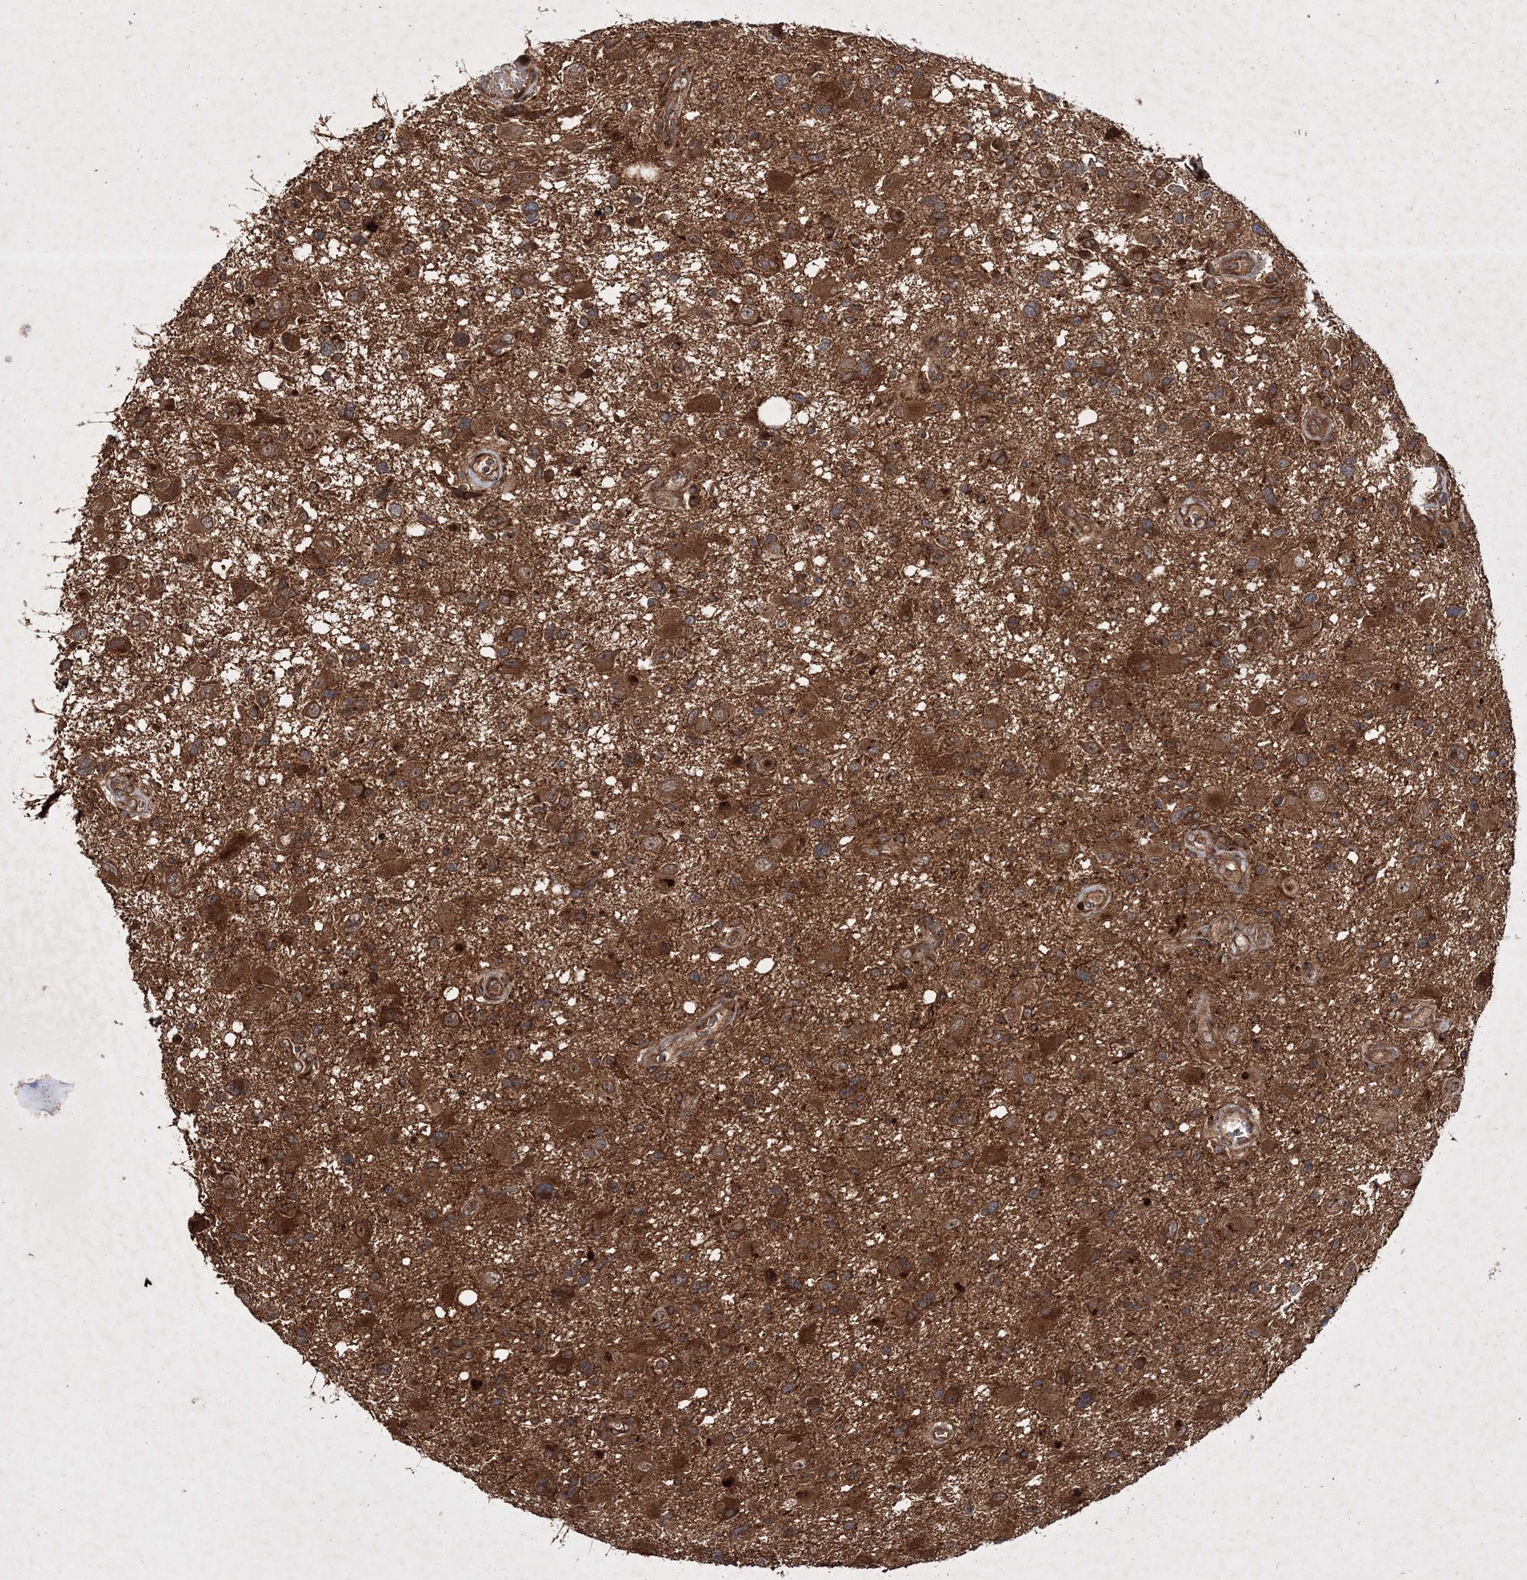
{"staining": {"intensity": "strong", "quantity": ">75%", "location": "cytoplasmic/membranous"}, "tissue": "glioma", "cell_type": "Tumor cells", "image_type": "cancer", "snomed": [{"axis": "morphology", "description": "Glioma, malignant, High grade"}, {"axis": "topography", "description": "Brain"}], "caption": "This histopathology image exhibits glioma stained with immunohistochemistry (IHC) to label a protein in brown. The cytoplasmic/membranous of tumor cells show strong positivity for the protein. Nuclei are counter-stained blue.", "gene": "DNAJC13", "patient": {"sex": "male", "age": 33}}